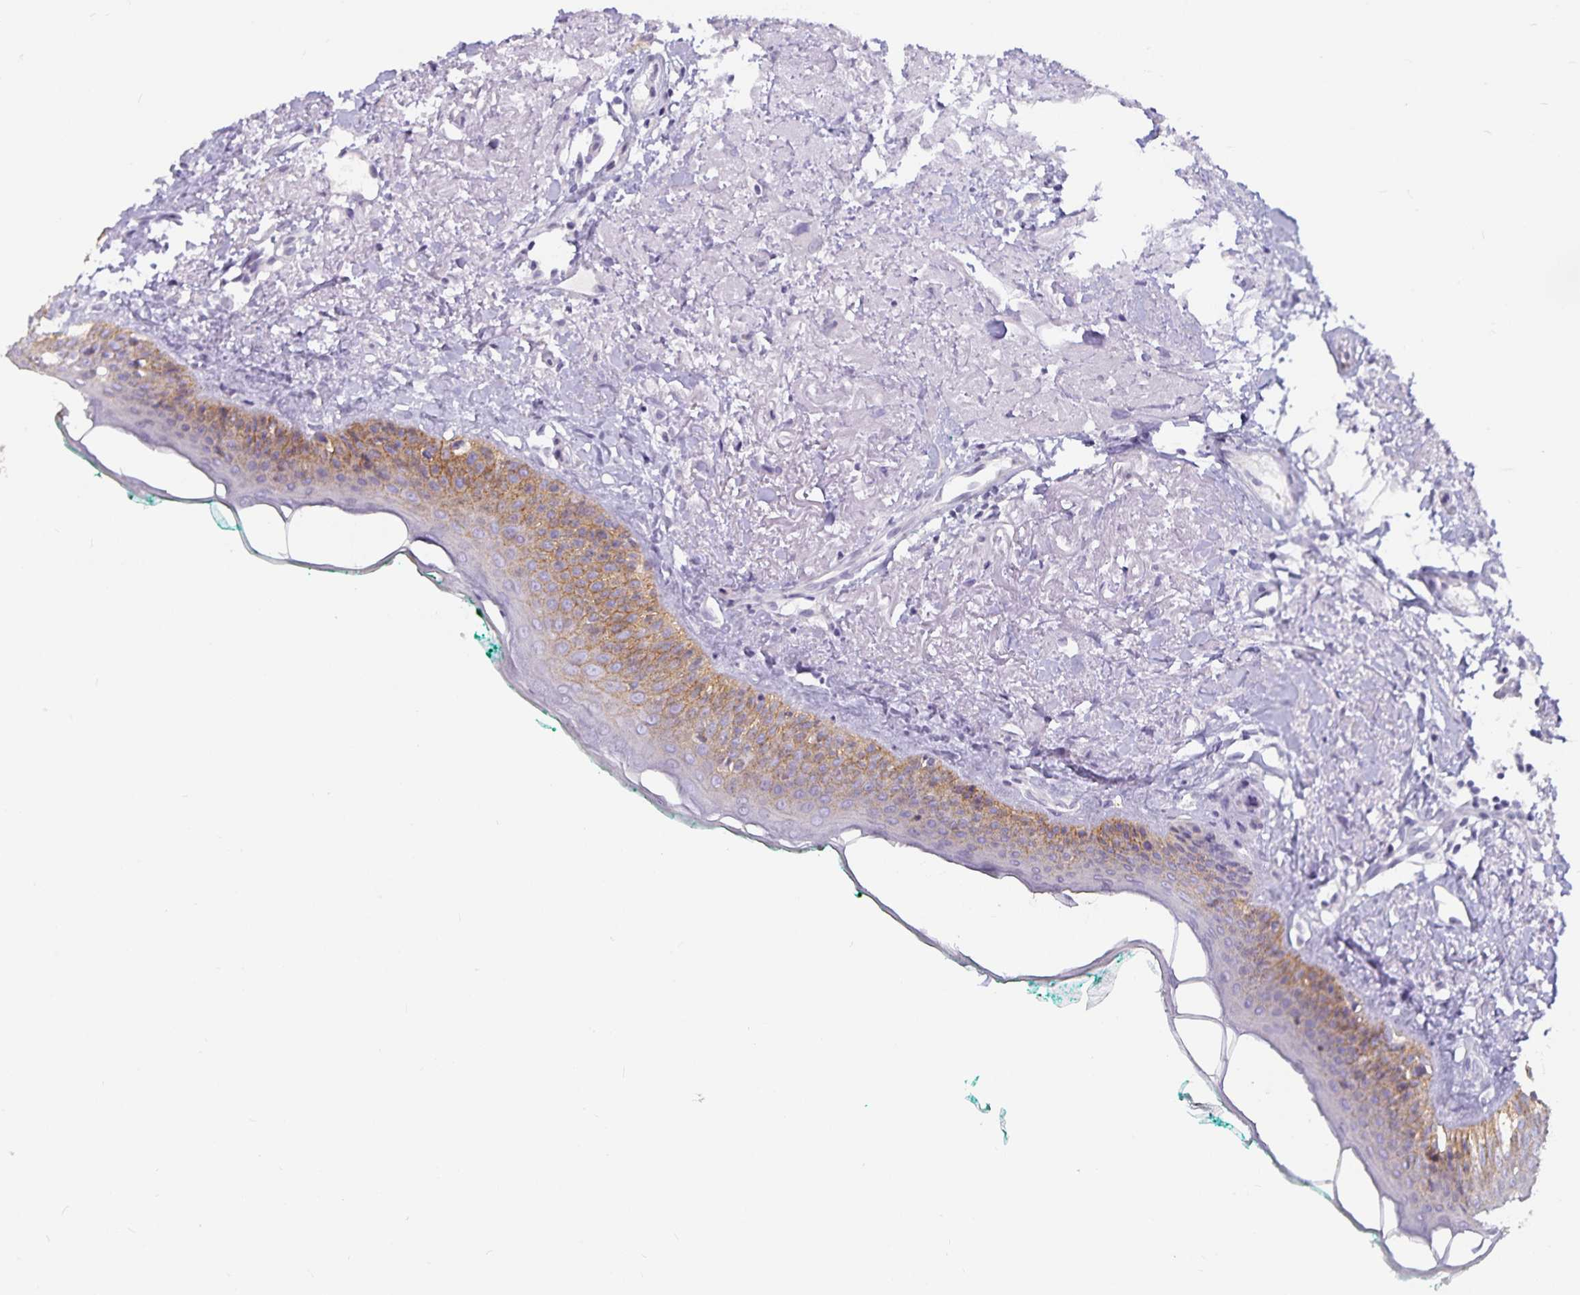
{"staining": {"intensity": "moderate", "quantity": "25%-75%", "location": "cytoplasmic/membranous"}, "tissue": "oral mucosa", "cell_type": "Squamous epithelial cells", "image_type": "normal", "snomed": [{"axis": "morphology", "description": "Normal tissue, NOS"}, {"axis": "topography", "description": "Oral tissue"}], "caption": "This is a histology image of immunohistochemistry (IHC) staining of unremarkable oral mucosa, which shows moderate staining in the cytoplasmic/membranous of squamous epithelial cells.", "gene": "CA12", "patient": {"sex": "female", "age": 70}}